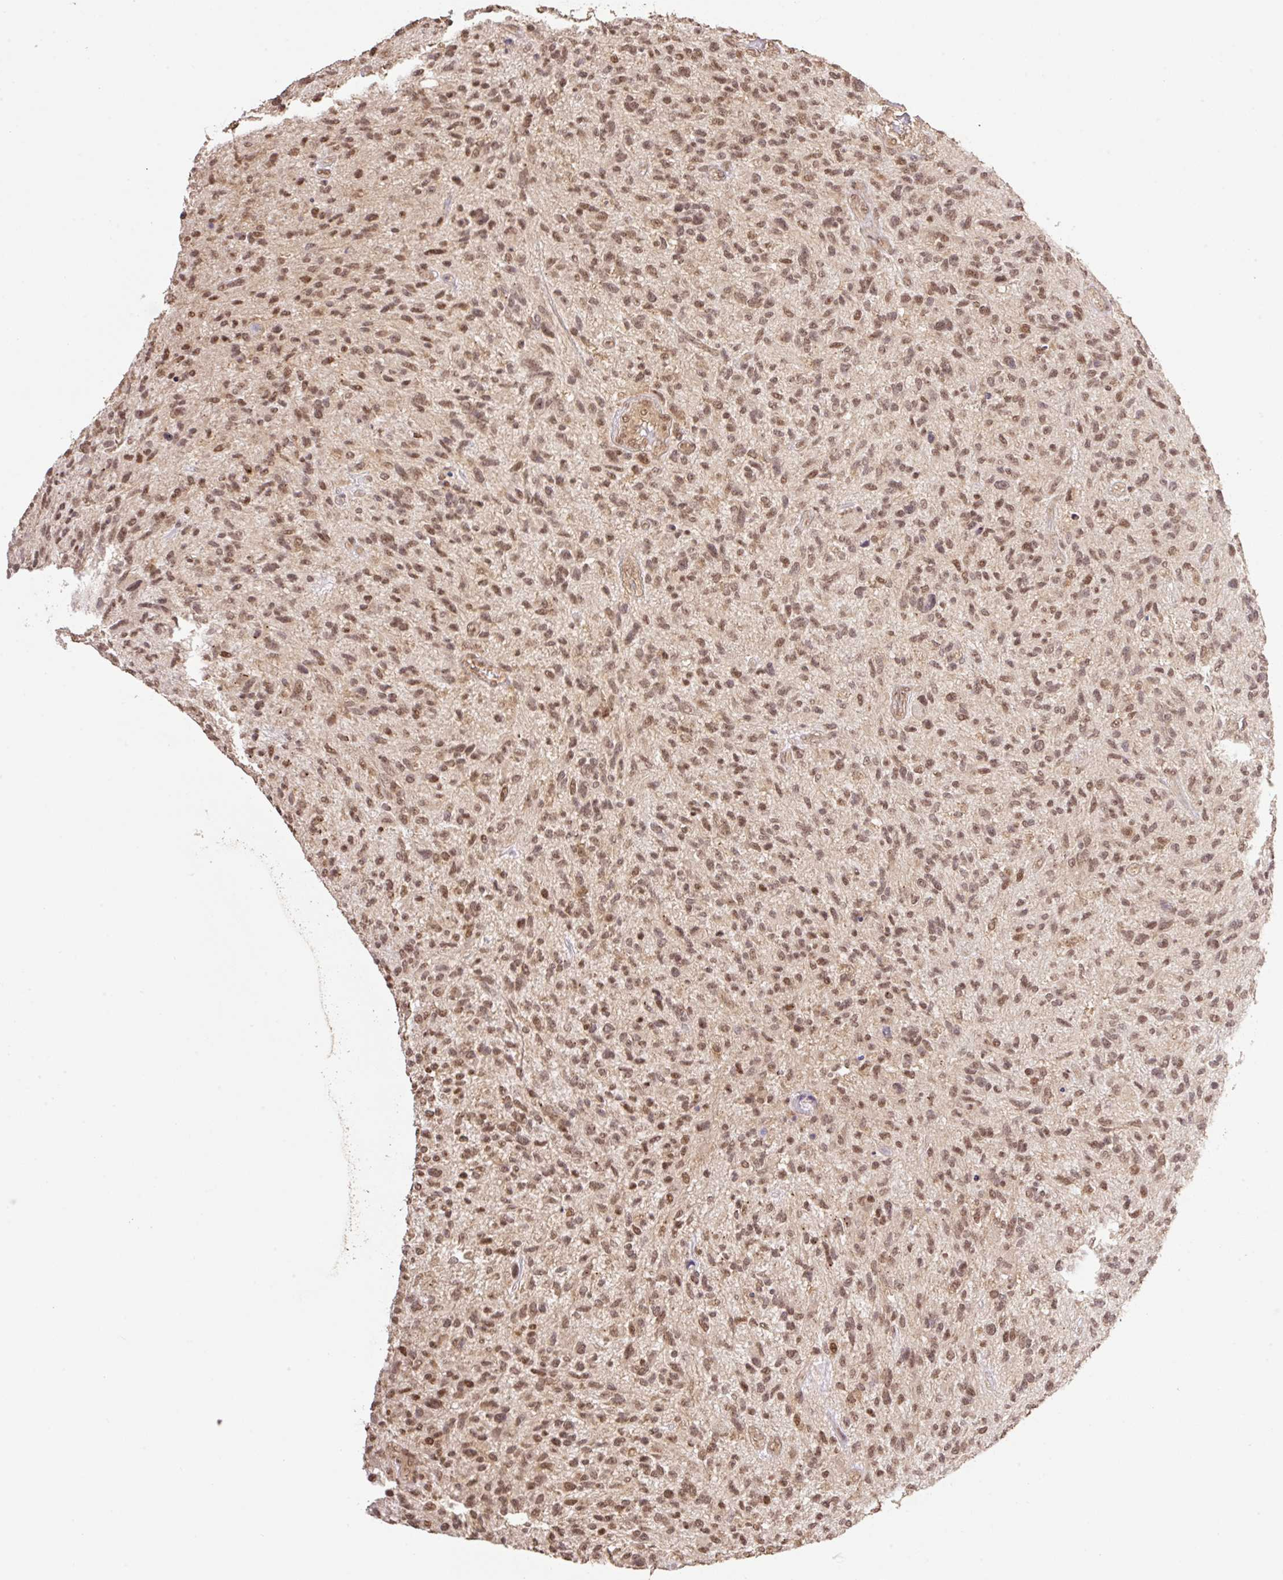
{"staining": {"intensity": "moderate", "quantity": ">75%", "location": "nuclear"}, "tissue": "glioma", "cell_type": "Tumor cells", "image_type": "cancer", "snomed": [{"axis": "morphology", "description": "Glioma, malignant, High grade"}, {"axis": "topography", "description": "Brain"}], "caption": "A photomicrograph showing moderate nuclear expression in about >75% of tumor cells in glioma, as visualized by brown immunohistochemical staining.", "gene": "VPS25", "patient": {"sex": "male", "age": 47}}